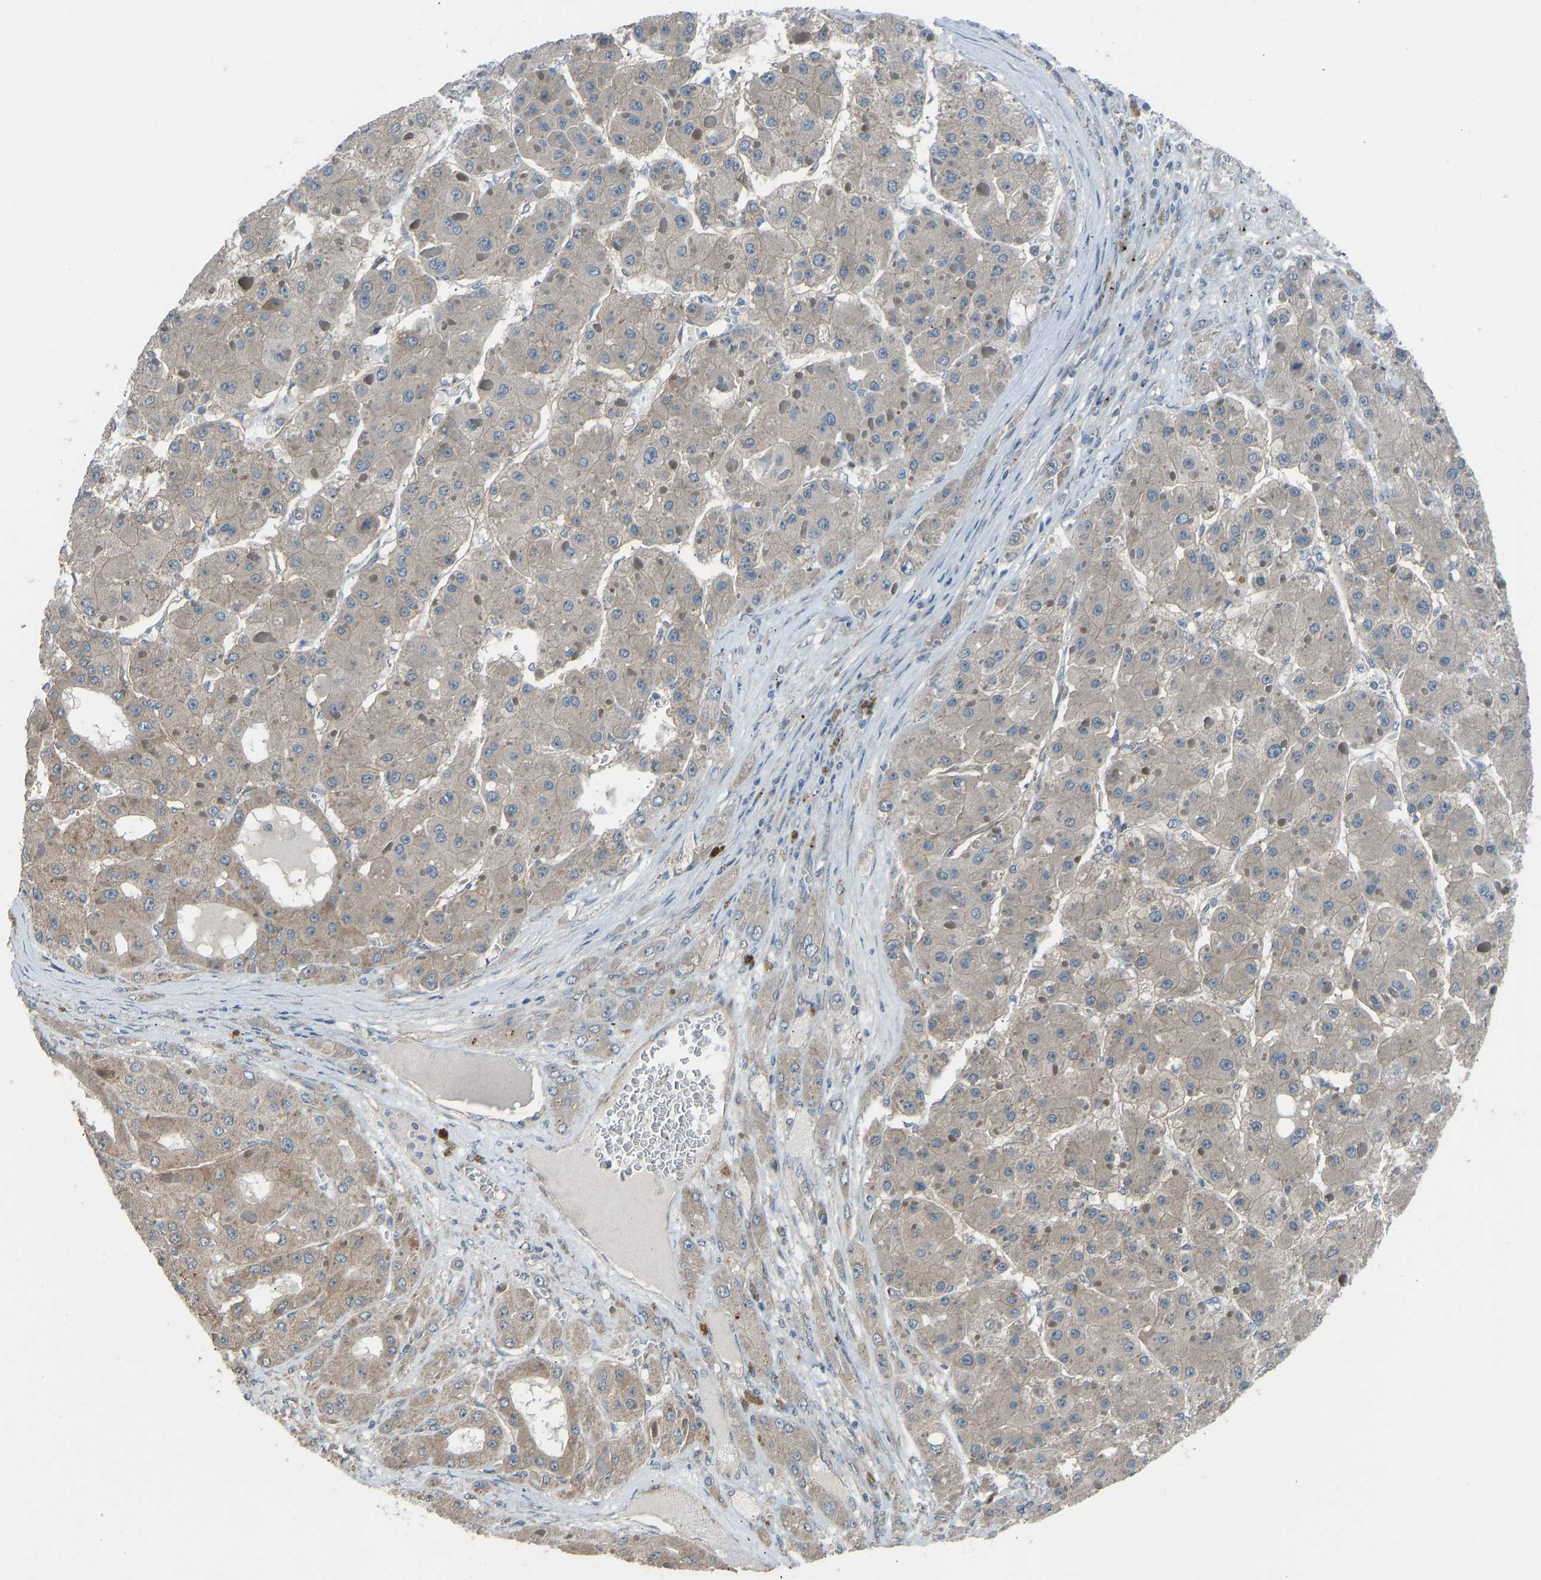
{"staining": {"intensity": "weak", "quantity": ">75%", "location": "cytoplasmic/membranous"}, "tissue": "liver cancer", "cell_type": "Tumor cells", "image_type": "cancer", "snomed": [{"axis": "morphology", "description": "Carcinoma, Hepatocellular, NOS"}, {"axis": "topography", "description": "Liver"}], "caption": "Liver hepatocellular carcinoma stained with a protein marker exhibits weak staining in tumor cells.", "gene": "SLC43A1", "patient": {"sex": "female", "age": 73}}